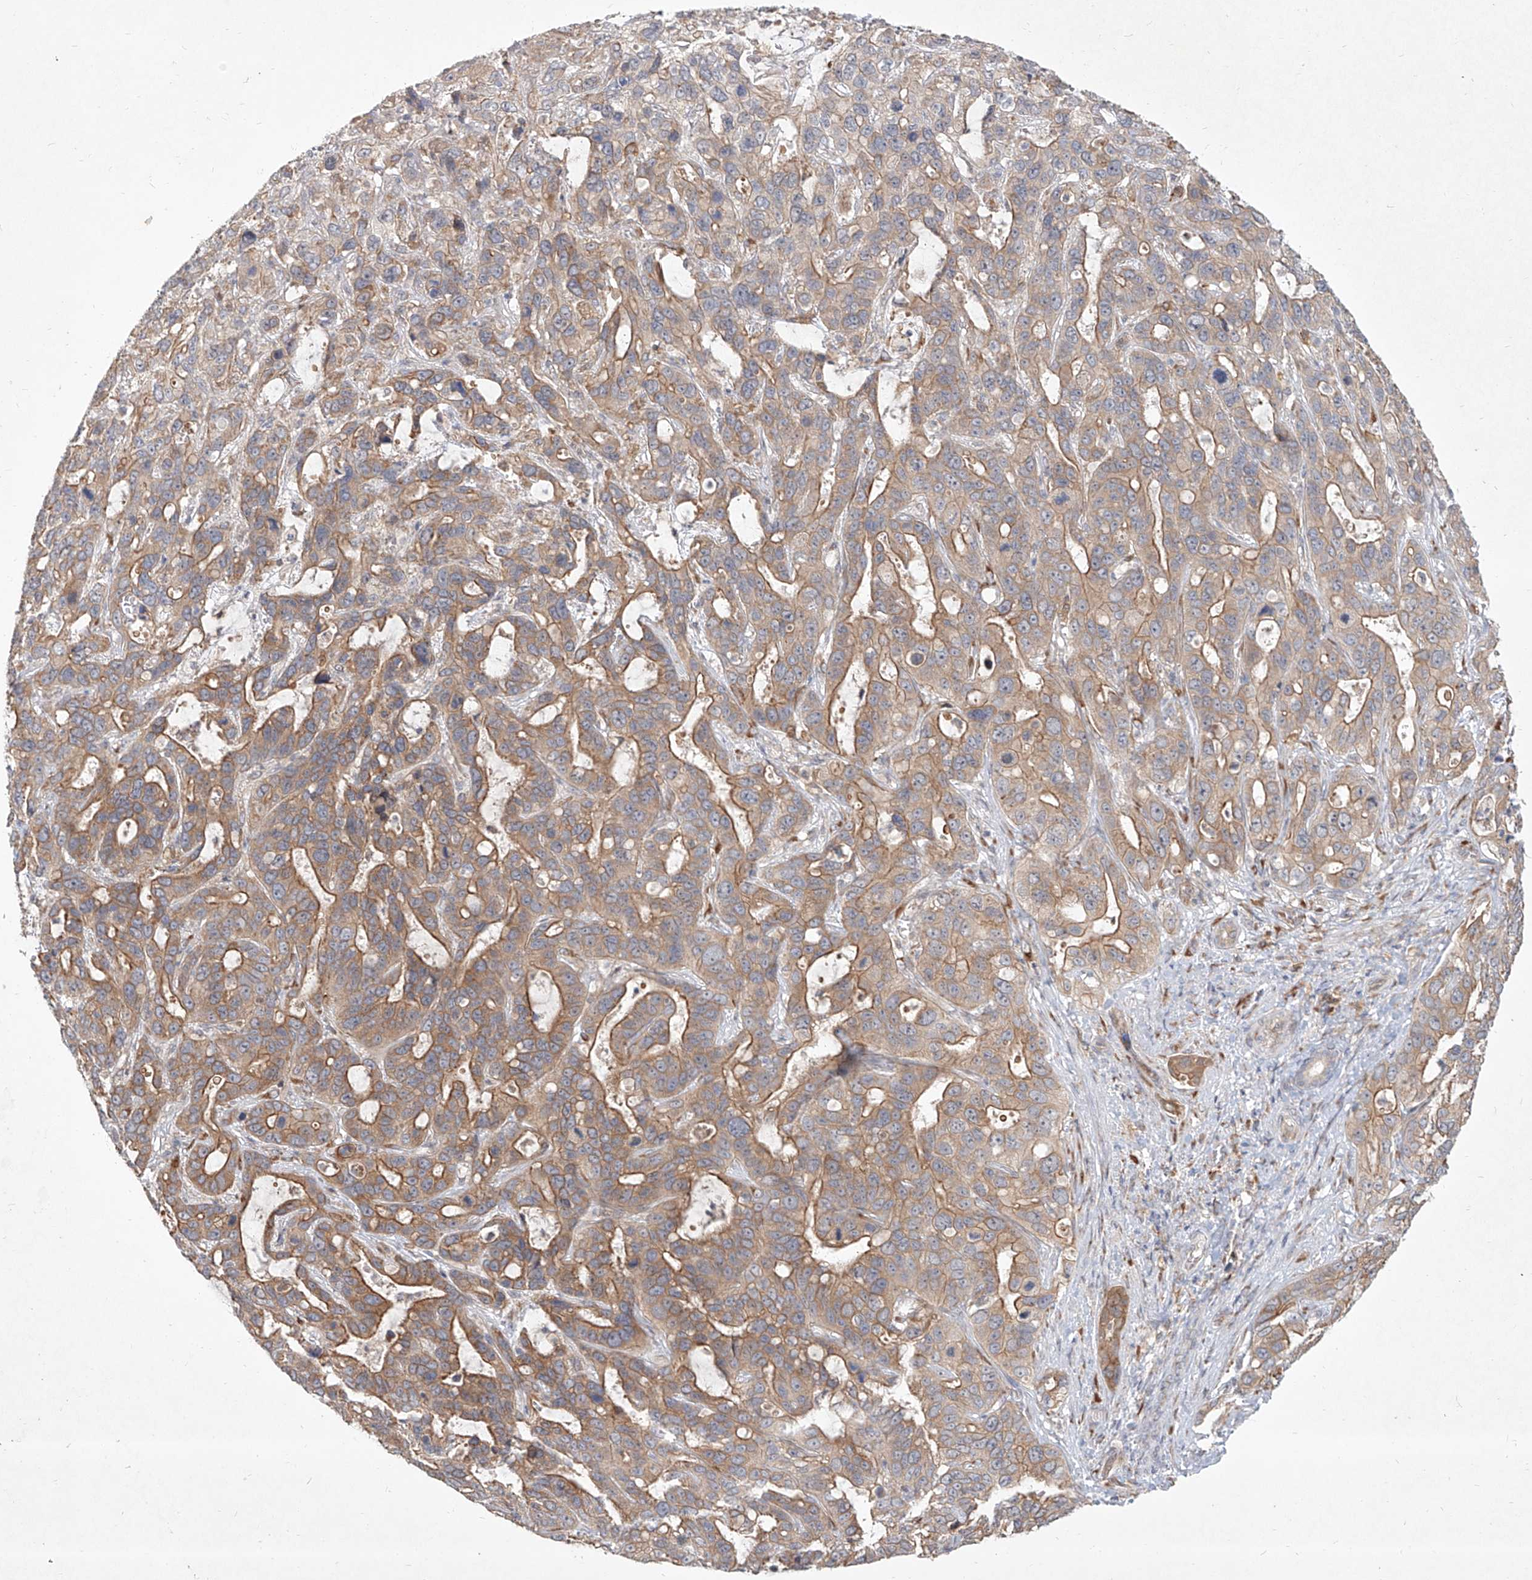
{"staining": {"intensity": "moderate", "quantity": ">75%", "location": "cytoplasmic/membranous"}, "tissue": "liver cancer", "cell_type": "Tumor cells", "image_type": "cancer", "snomed": [{"axis": "morphology", "description": "Cholangiocarcinoma"}, {"axis": "topography", "description": "Liver"}], "caption": "The histopathology image shows staining of liver cancer, revealing moderate cytoplasmic/membranous protein expression (brown color) within tumor cells. (DAB = brown stain, brightfield microscopy at high magnification).", "gene": "CD209", "patient": {"sex": "female", "age": 65}}